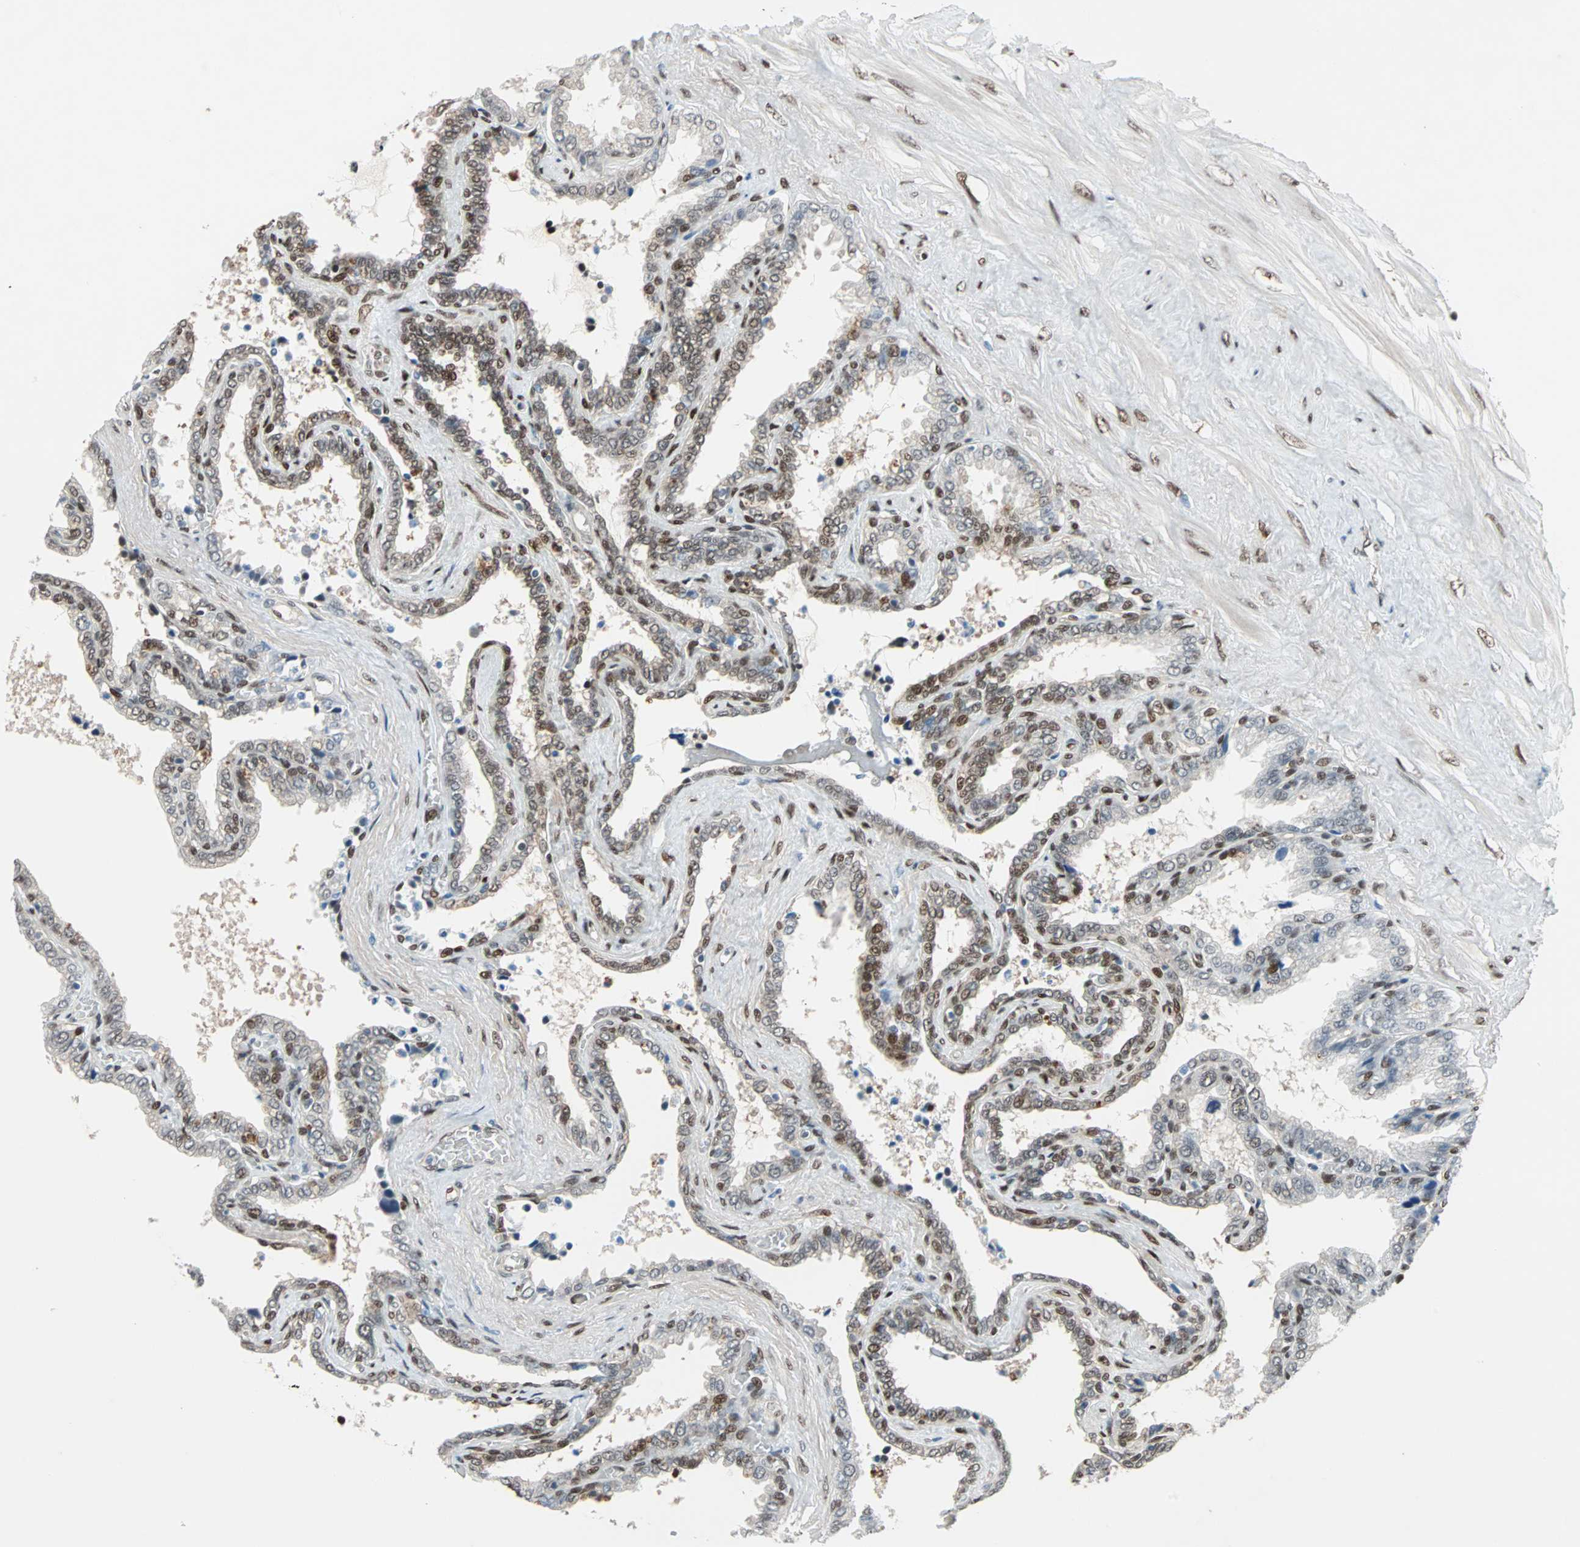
{"staining": {"intensity": "strong", "quantity": ">75%", "location": "cytoplasmic/membranous,nuclear"}, "tissue": "seminal vesicle", "cell_type": "Glandular cells", "image_type": "normal", "snomed": [{"axis": "morphology", "description": "Normal tissue, NOS"}, {"axis": "topography", "description": "Seminal veicle"}], "caption": "A high amount of strong cytoplasmic/membranous,nuclear expression is identified in about >75% of glandular cells in normal seminal vesicle.", "gene": "WWTR1", "patient": {"sex": "male", "age": 46}}